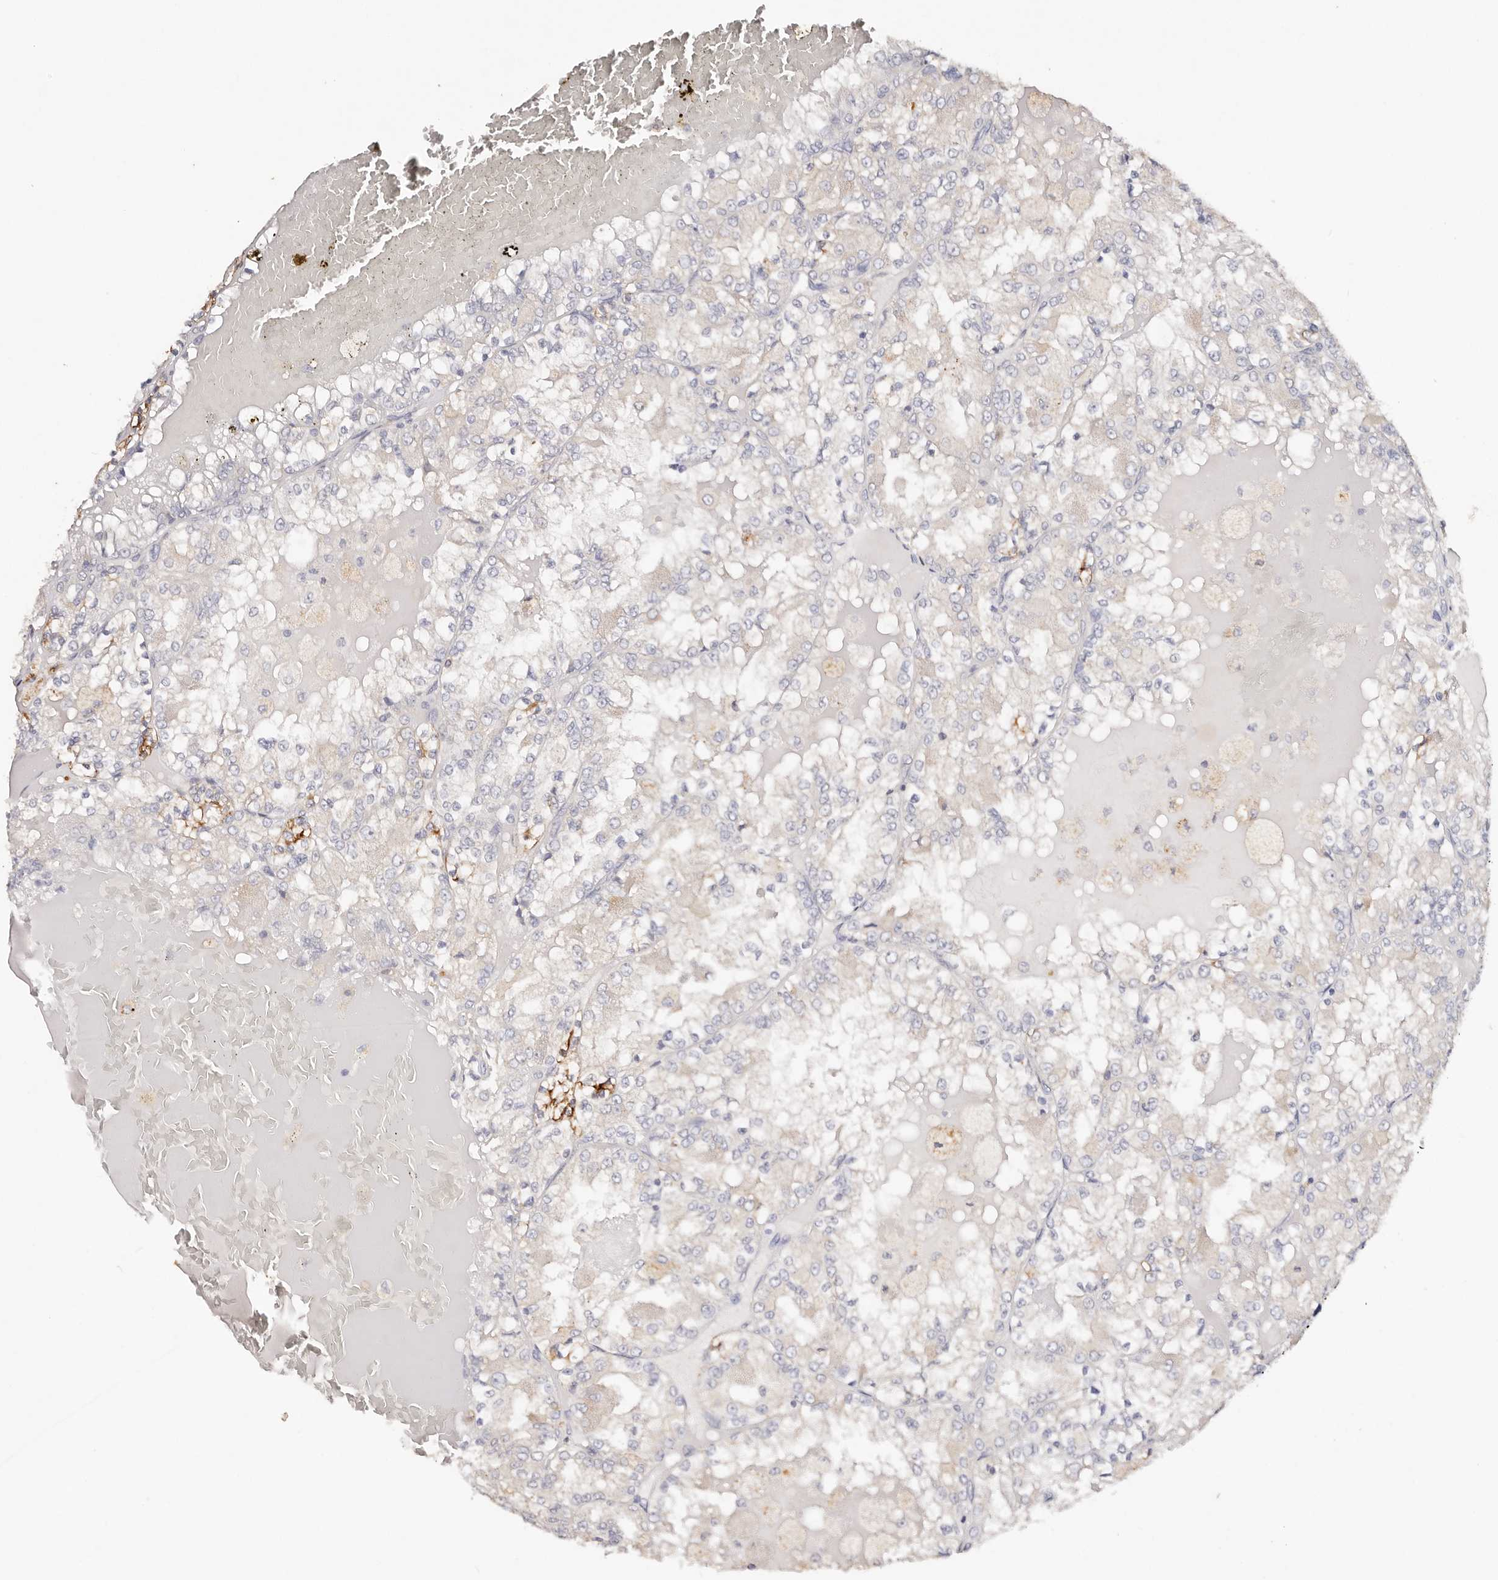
{"staining": {"intensity": "negative", "quantity": "none", "location": "none"}, "tissue": "renal cancer", "cell_type": "Tumor cells", "image_type": "cancer", "snomed": [{"axis": "morphology", "description": "Adenocarcinoma, NOS"}, {"axis": "topography", "description": "Kidney"}], "caption": "An IHC micrograph of renal cancer (adenocarcinoma) is shown. There is no staining in tumor cells of renal cancer (adenocarcinoma). Brightfield microscopy of IHC stained with DAB (3,3'-diaminobenzidine) (brown) and hematoxylin (blue), captured at high magnification.", "gene": "VIPAS39", "patient": {"sex": "female", "age": 56}}